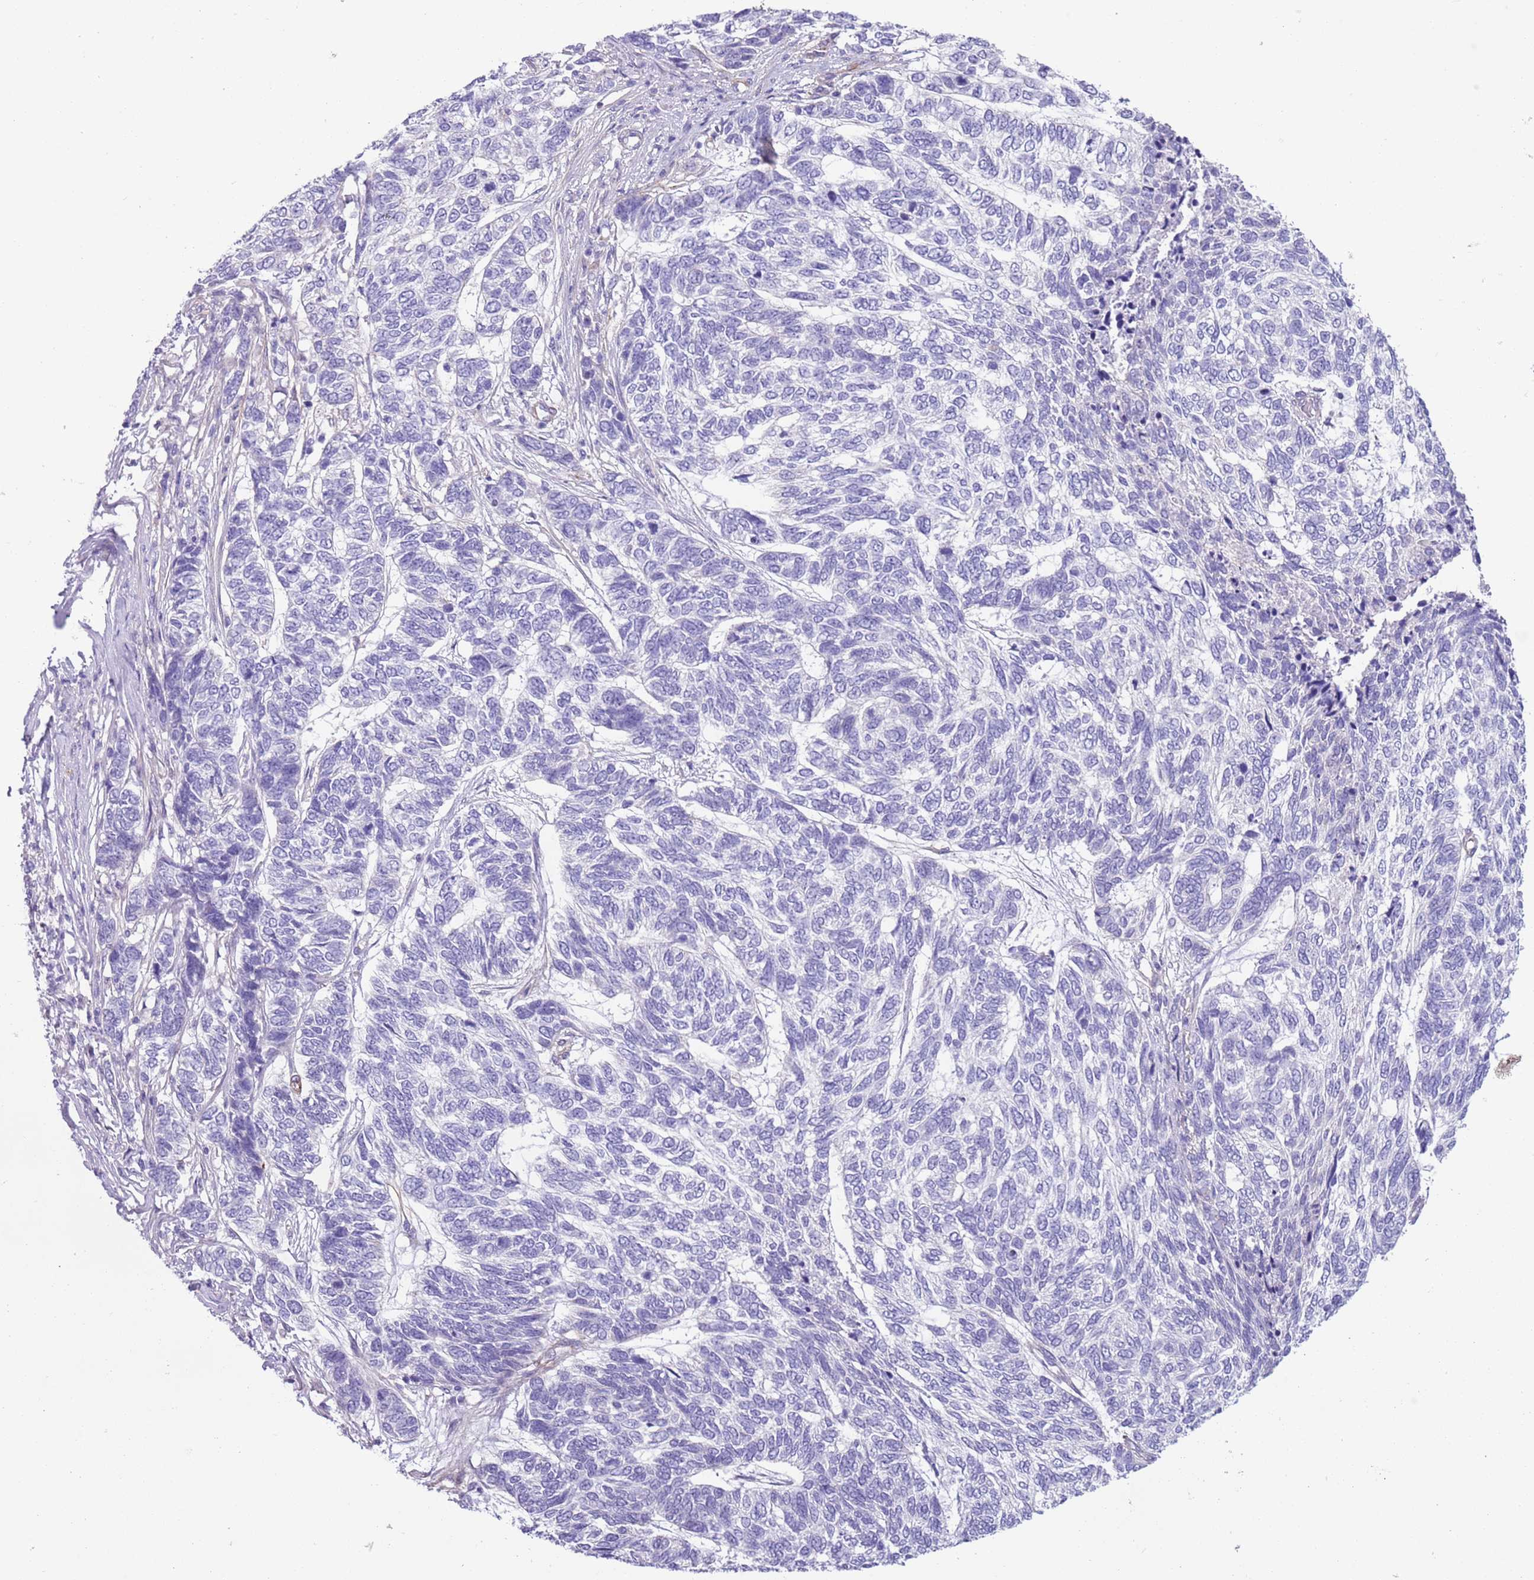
{"staining": {"intensity": "negative", "quantity": "none", "location": "none"}, "tissue": "skin cancer", "cell_type": "Tumor cells", "image_type": "cancer", "snomed": [{"axis": "morphology", "description": "Basal cell carcinoma"}, {"axis": "topography", "description": "Skin"}], "caption": "This image is of skin cancer (basal cell carcinoma) stained with immunohistochemistry to label a protein in brown with the nuclei are counter-stained blue. There is no staining in tumor cells. (Stains: DAB immunohistochemistry with hematoxylin counter stain, Microscopy: brightfield microscopy at high magnification).", "gene": "TSGA13", "patient": {"sex": "female", "age": 65}}